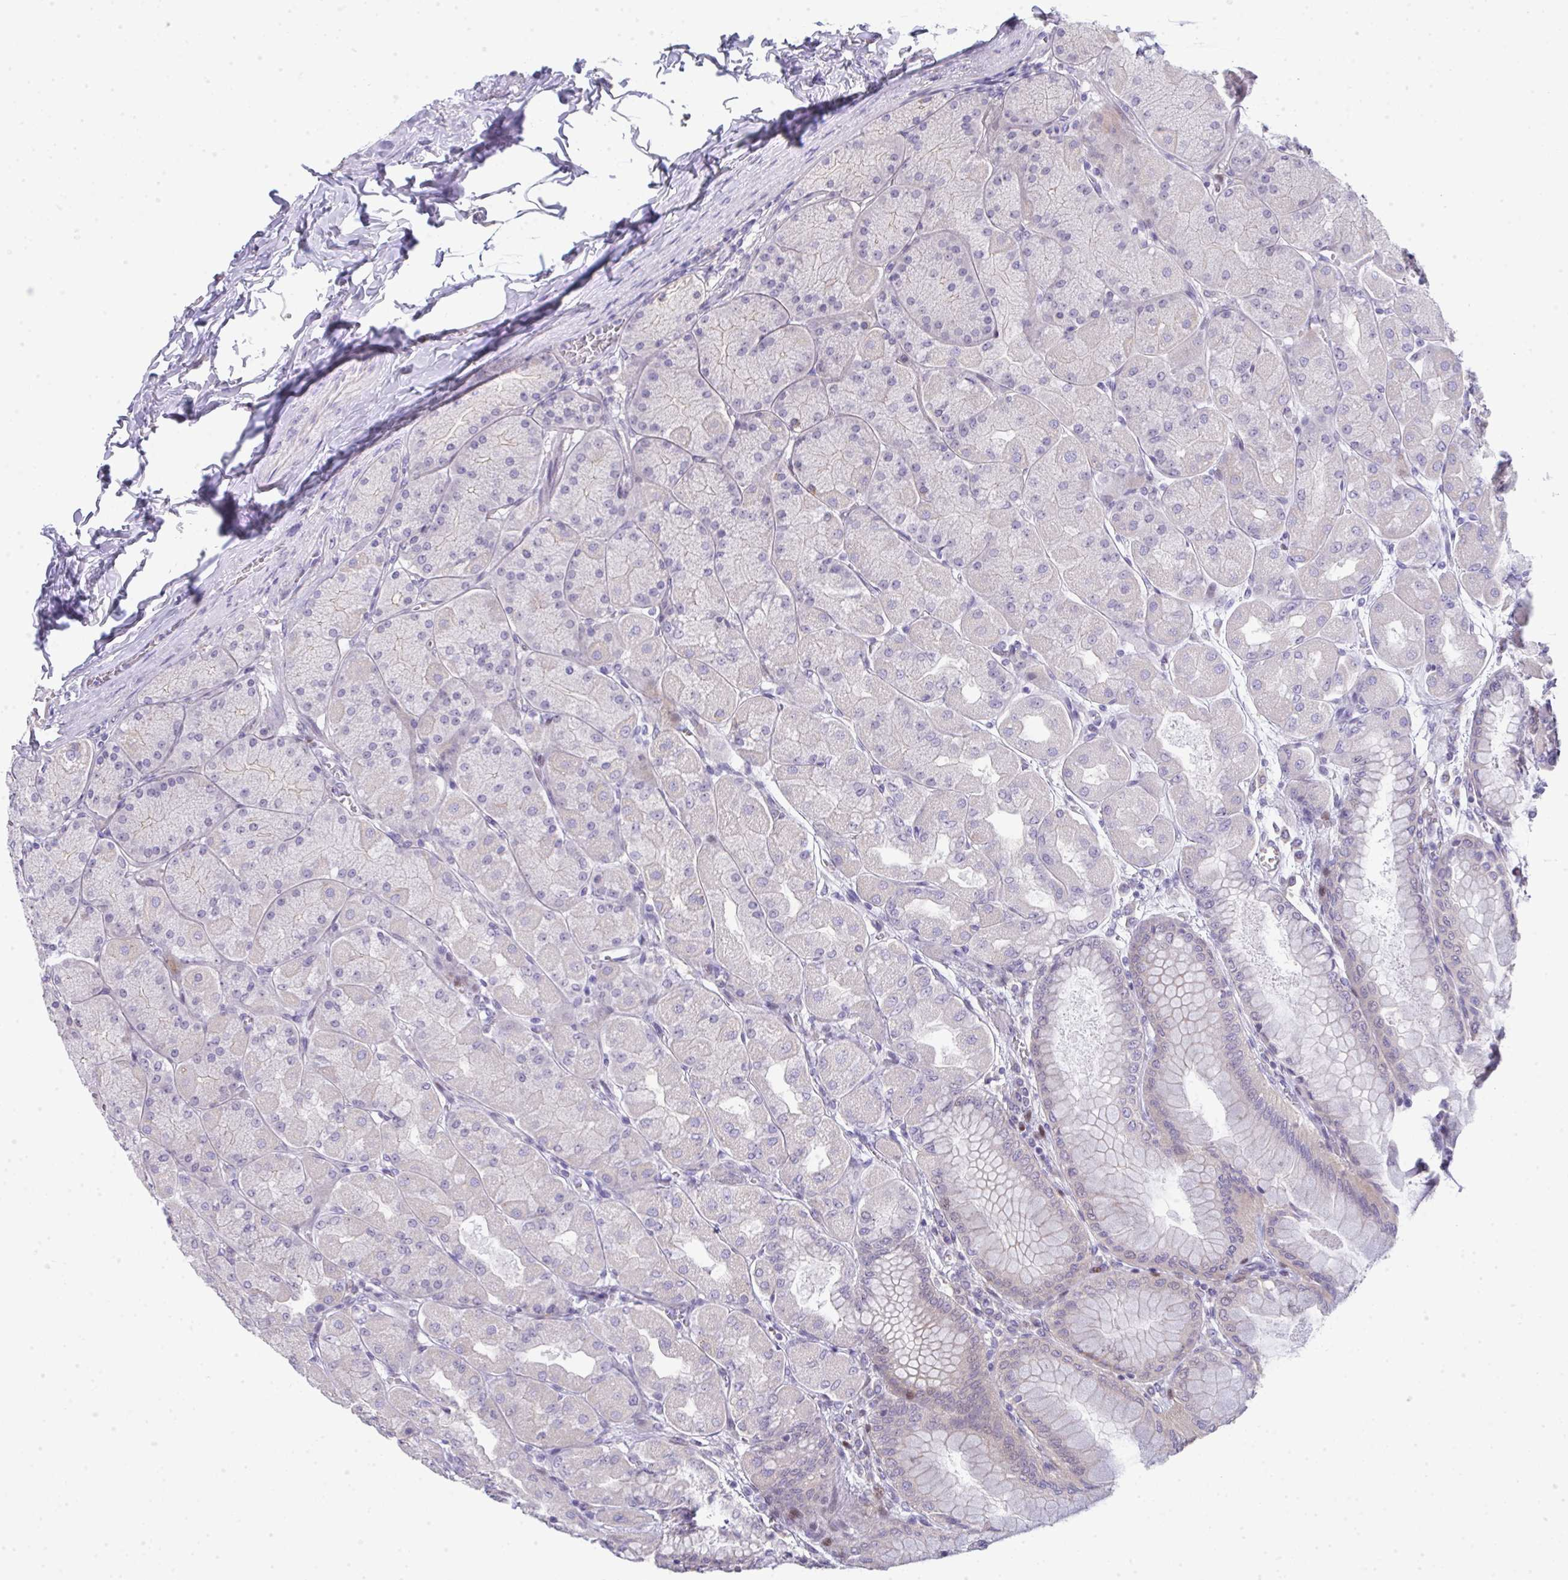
{"staining": {"intensity": "moderate", "quantity": "<25%", "location": "cytoplasmic/membranous,nuclear"}, "tissue": "stomach", "cell_type": "Glandular cells", "image_type": "normal", "snomed": [{"axis": "morphology", "description": "Normal tissue, NOS"}, {"axis": "topography", "description": "Stomach, upper"}], "caption": "Approximately <25% of glandular cells in normal human stomach reveal moderate cytoplasmic/membranous,nuclear protein expression as visualized by brown immunohistochemical staining.", "gene": "GALNT16", "patient": {"sex": "female", "age": 56}}